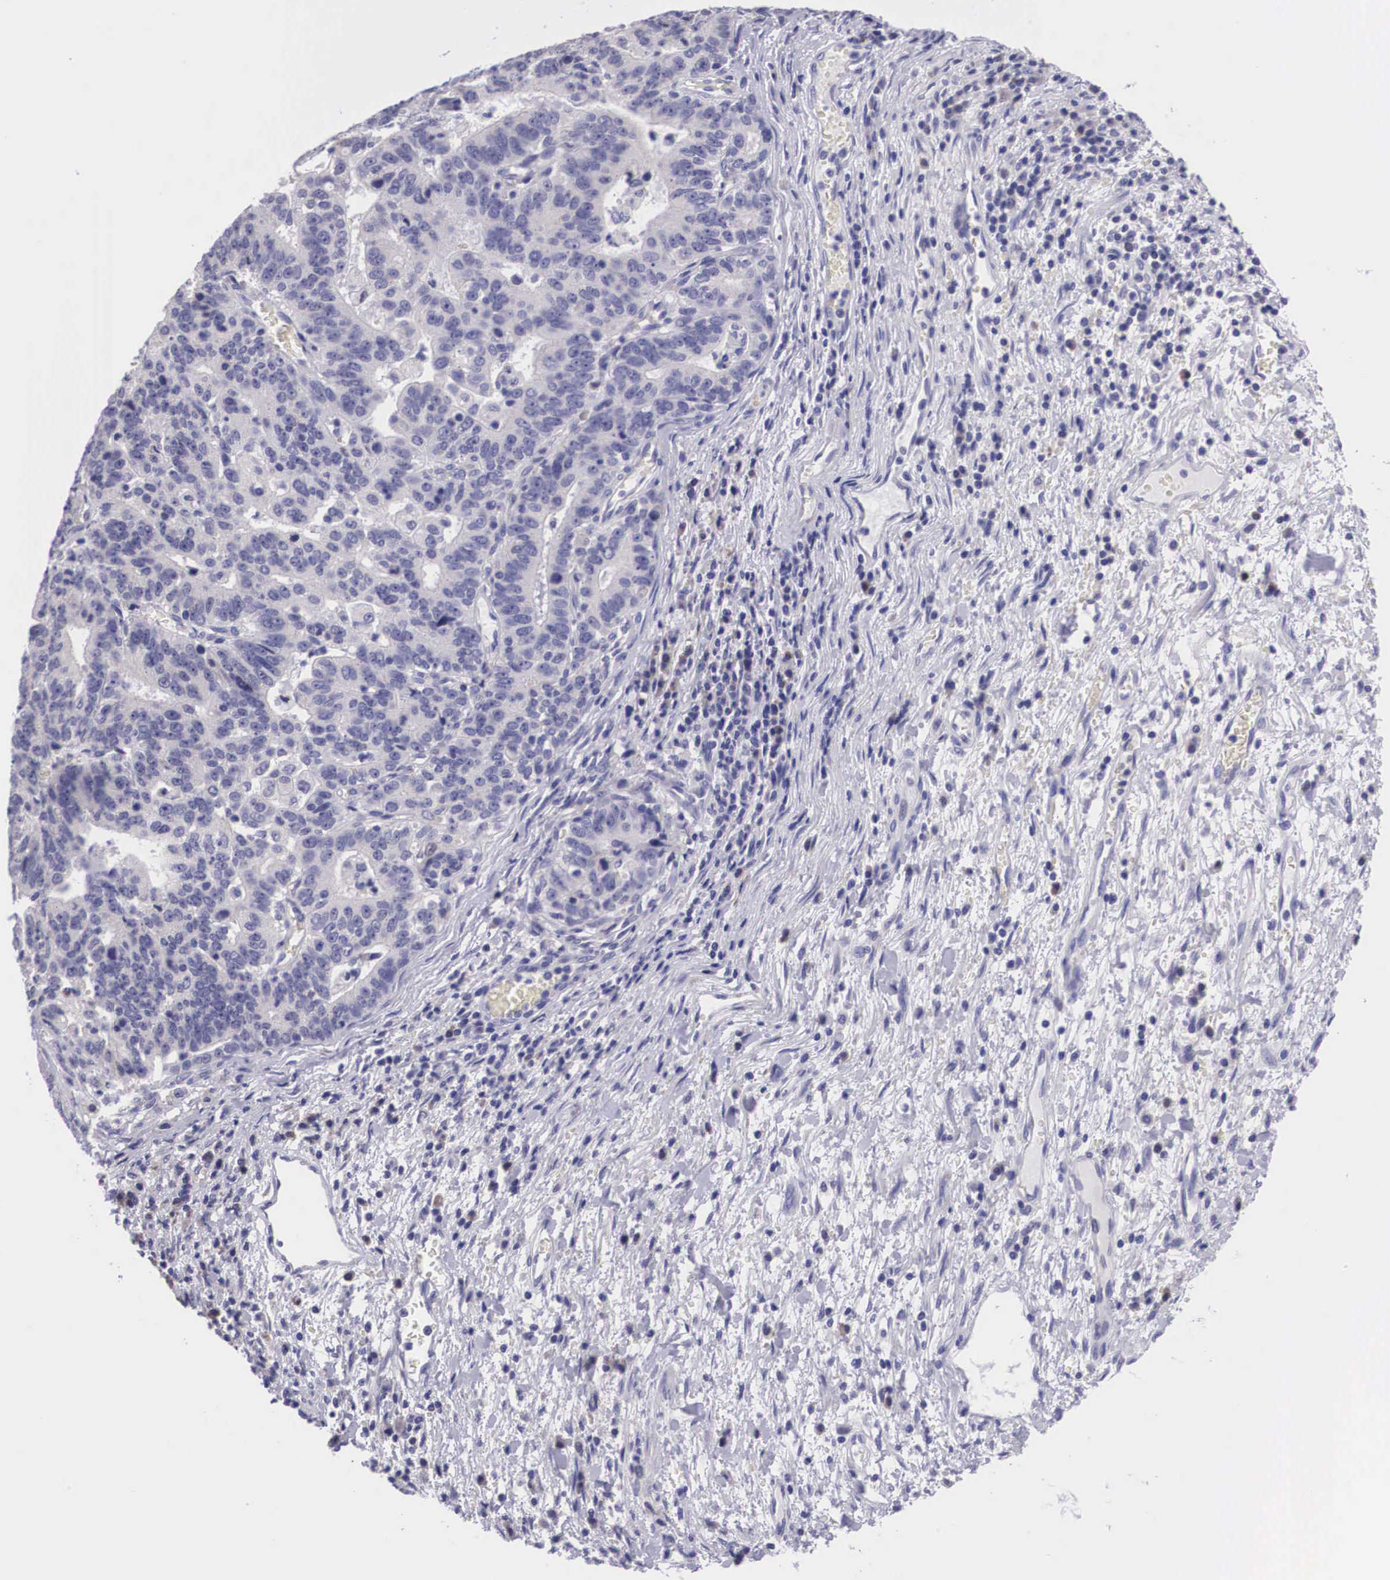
{"staining": {"intensity": "negative", "quantity": "none", "location": "none"}, "tissue": "stomach cancer", "cell_type": "Tumor cells", "image_type": "cancer", "snomed": [{"axis": "morphology", "description": "Adenocarcinoma, NOS"}, {"axis": "topography", "description": "Stomach, upper"}], "caption": "Adenocarcinoma (stomach) stained for a protein using immunohistochemistry (IHC) demonstrates no staining tumor cells.", "gene": "ARG2", "patient": {"sex": "female", "age": 50}}